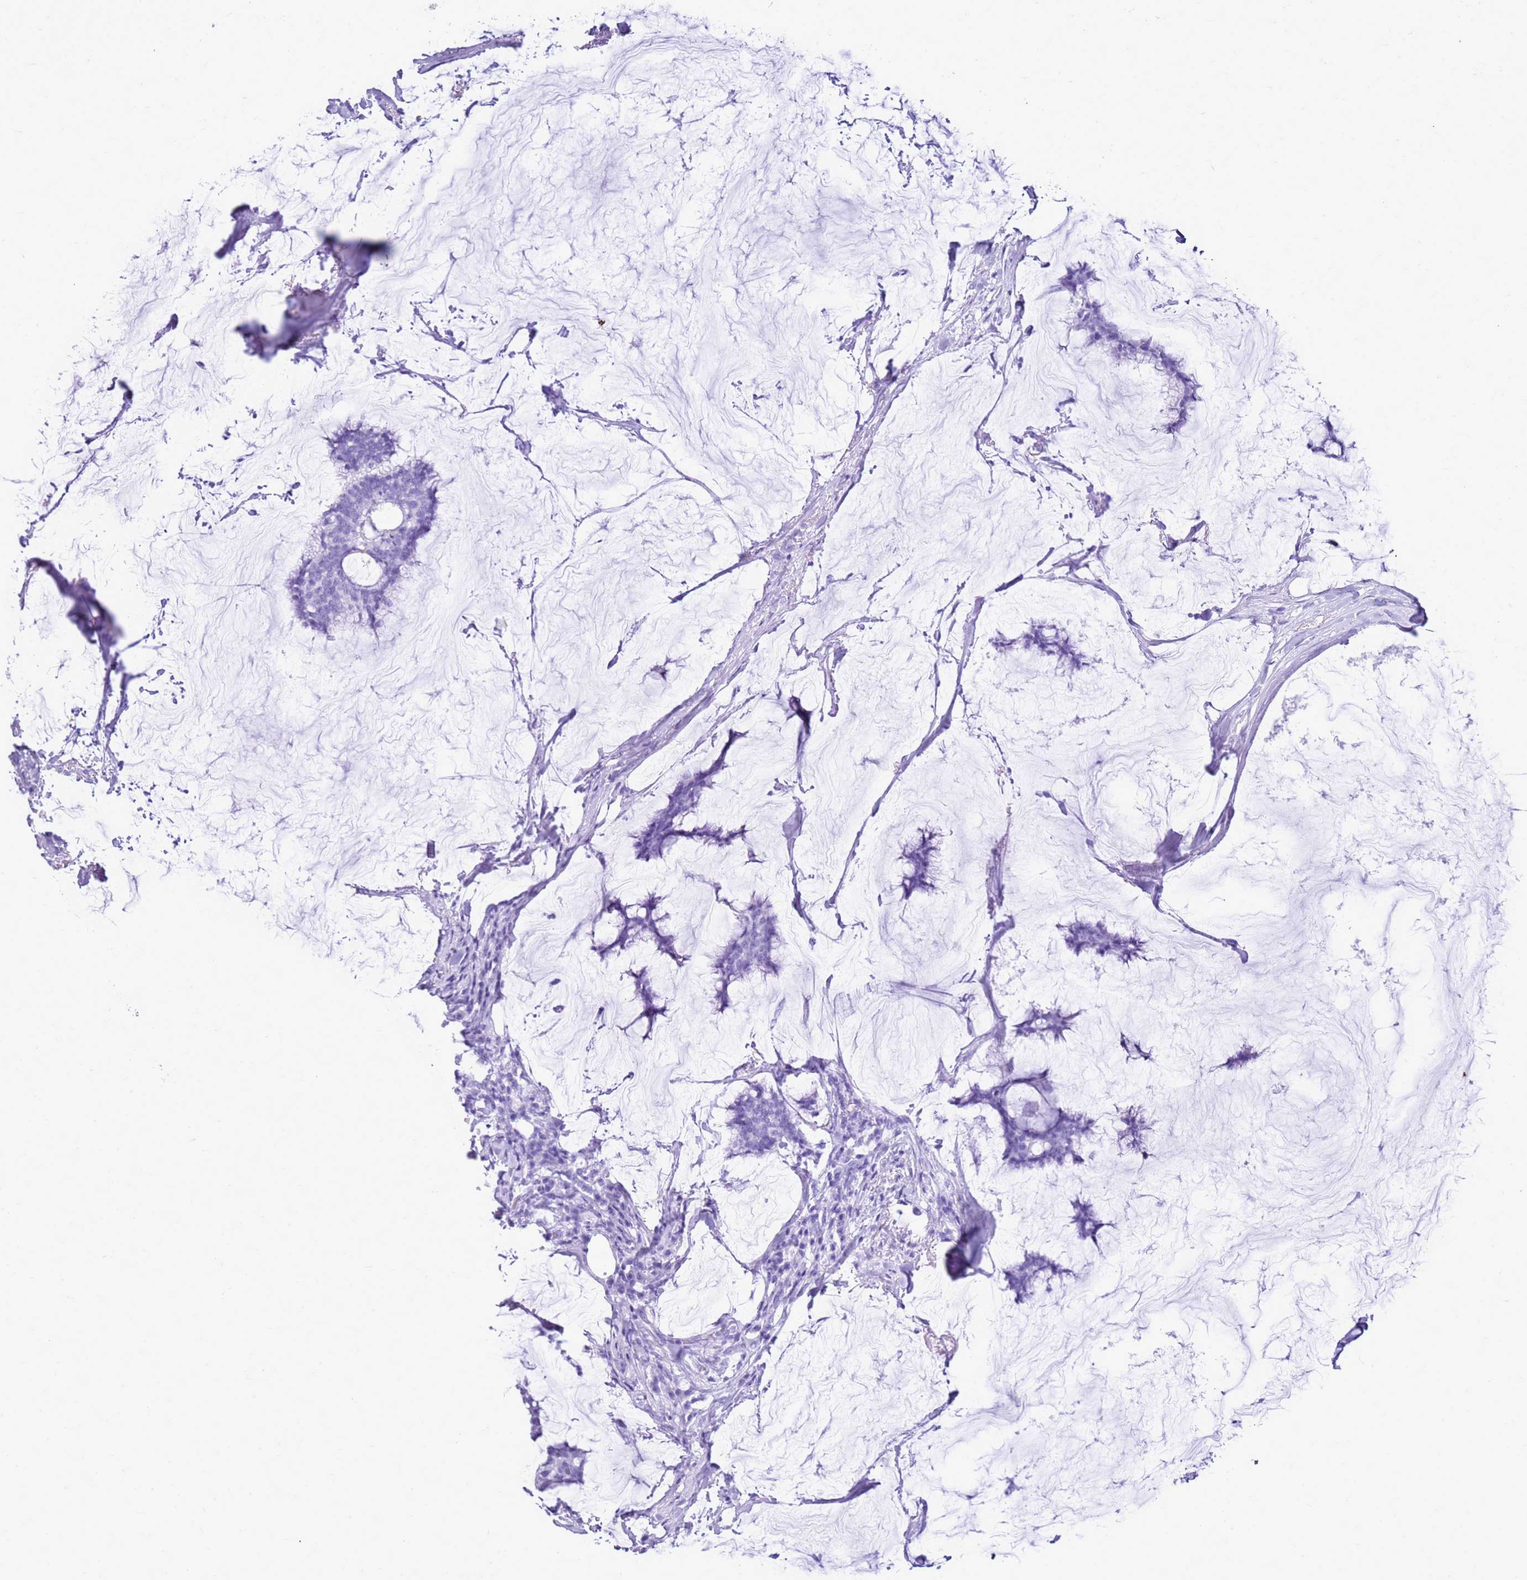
{"staining": {"intensity": "negative", "quantity": "none", "location": "none"}, "tissue": "breast cancer", "cell_type": "Tumor cells", "image_type": "cancer", "snomed": [{"axis": "morphology", "description": "Duct carcinoma"}, {"axis": "topography", "description": "Breast"}], "caption": "Breast cancer stained for a protein using immunohistochemistry displays no positivity tumor cells.", "gene": "CA8", "patient": {"sex": "female", "age": 93}}